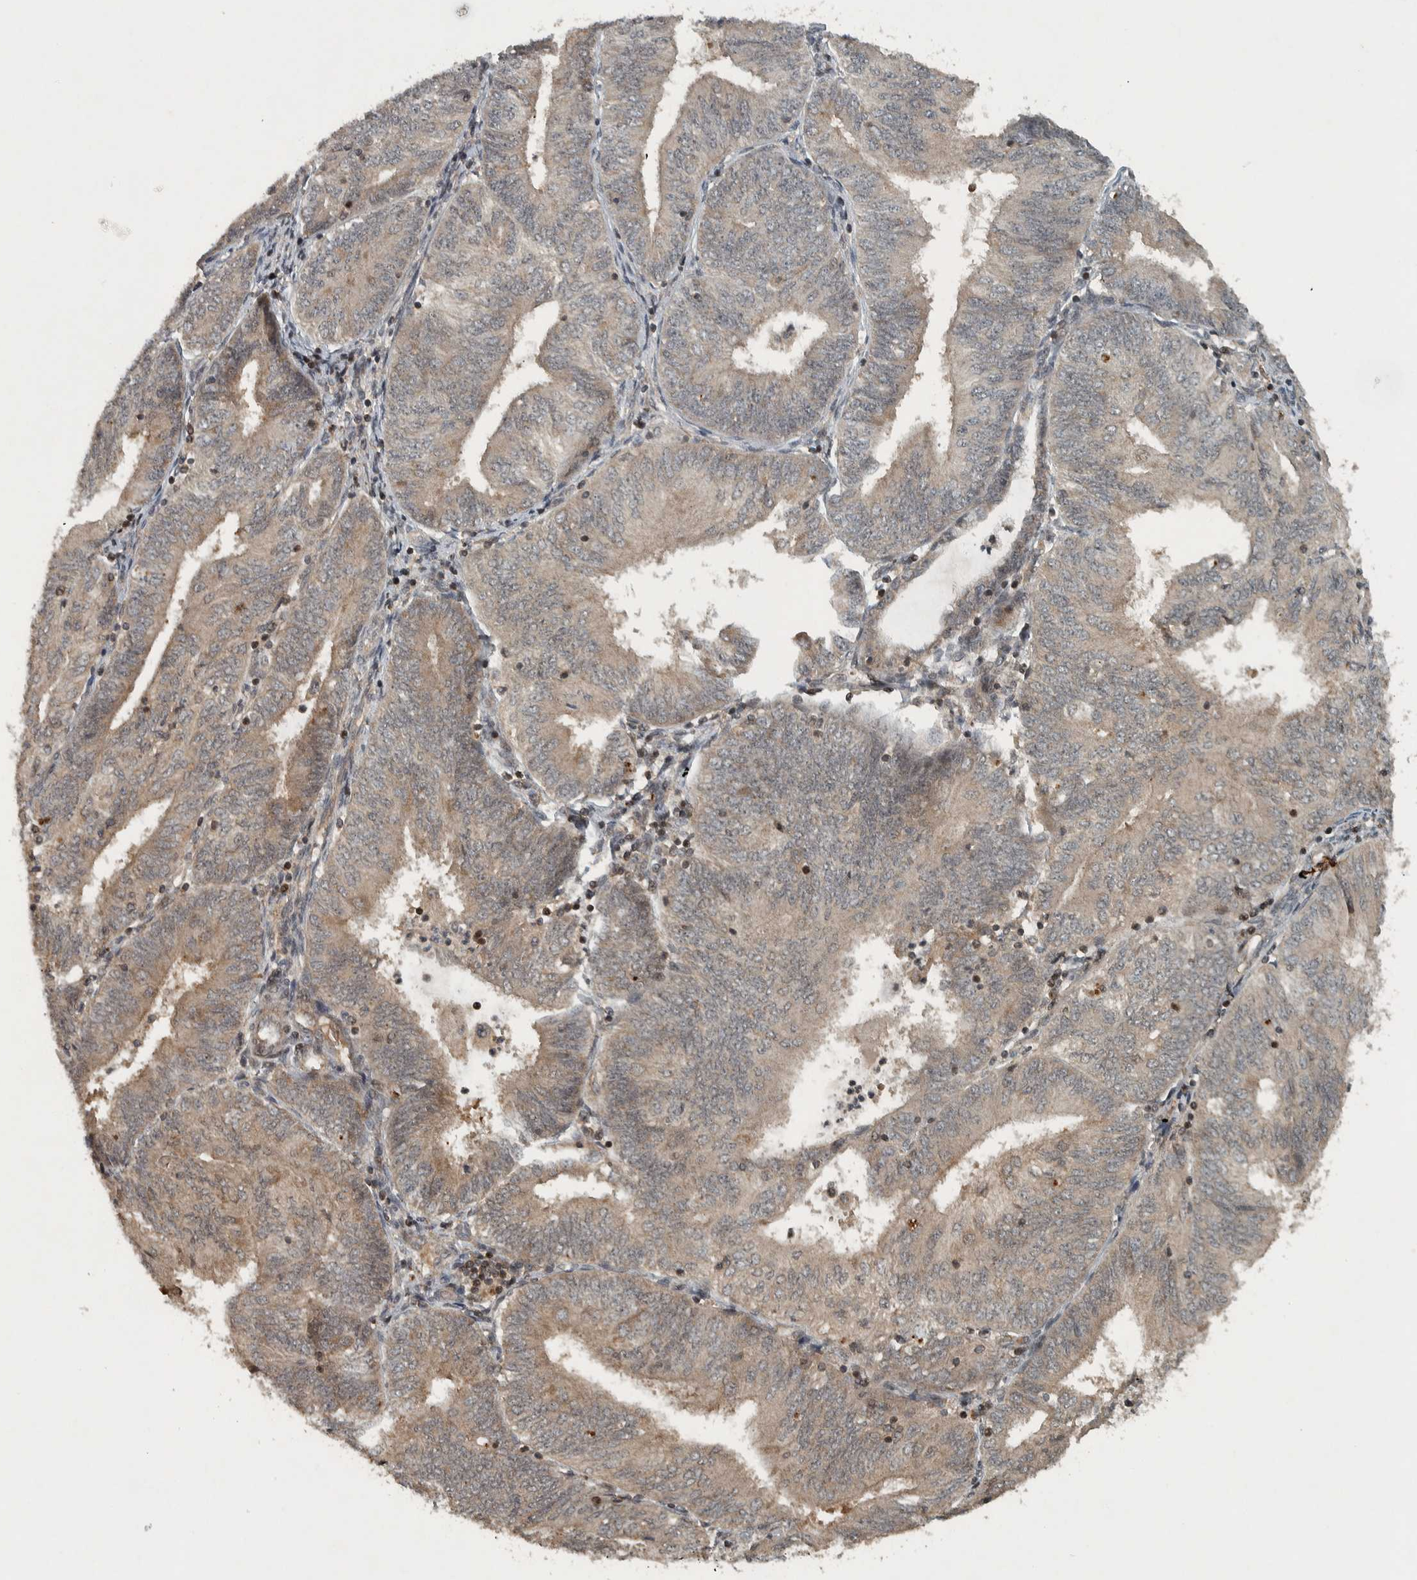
{"staining": {"intensity": "weak", "quantity": "25%-75%", "location": "cytoplasmic/membranous"}, "tissue": "endometrial cancer", "cell_type": "Tumor cells", "image_type": "cancer", "snomed": [{"axis": "morphology", "description": "Adenocarcinoma, NOS"}, {"axis": "topography", "description": "Endometrium"}], "caption": "IHC of human adenocarcinoma (endometrial) exhibits low levels of weak cytoplasmic/membranous expression in approximately 25%-75% of tumor cells.", "gene": "KIFAP3", "patient": {"sex": "female", "age": 58}}